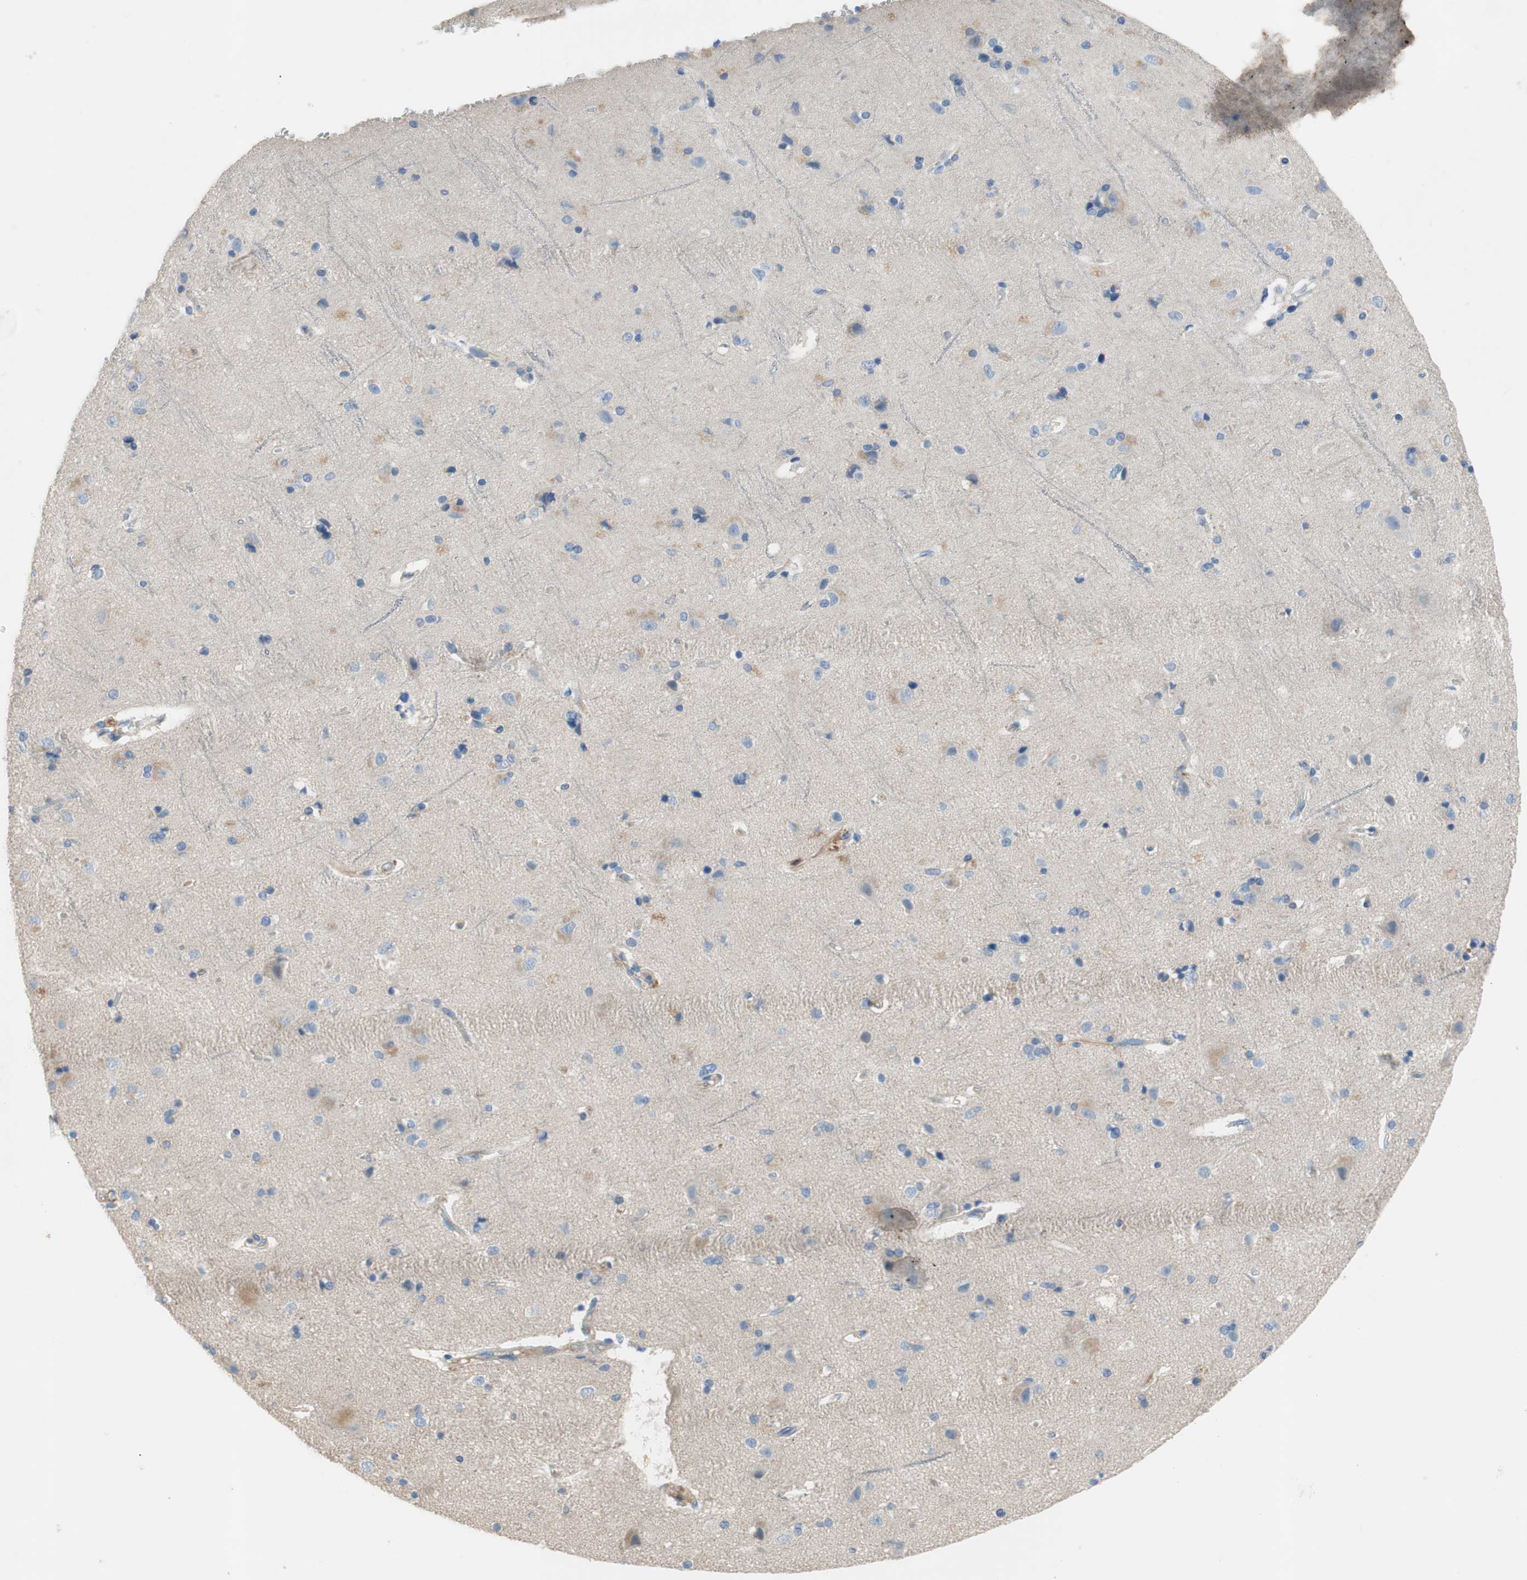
{"staining": {"intensity": "weak", "quantity": "25%-75%", "location": "cytoplasmic/membranous"}, "tissue": "cerebral cortex", "cell_type": "Endothelial cells", "image_type": "normal", "snomed": [{"axis": "morphology", "description": "Normal tissue, NOS"}, {"axis": "topography", "description": "Cerebral cortex"}], "caption": "Brown immunohistochemical staining in unremarkable human cerebral cortex exhibits weak cytoplasmic/membranous positivity in approximately 25%-75% of endothelial cells.", "gene": "FDFT1", "patient": {"sex": "female", "age": 54}}